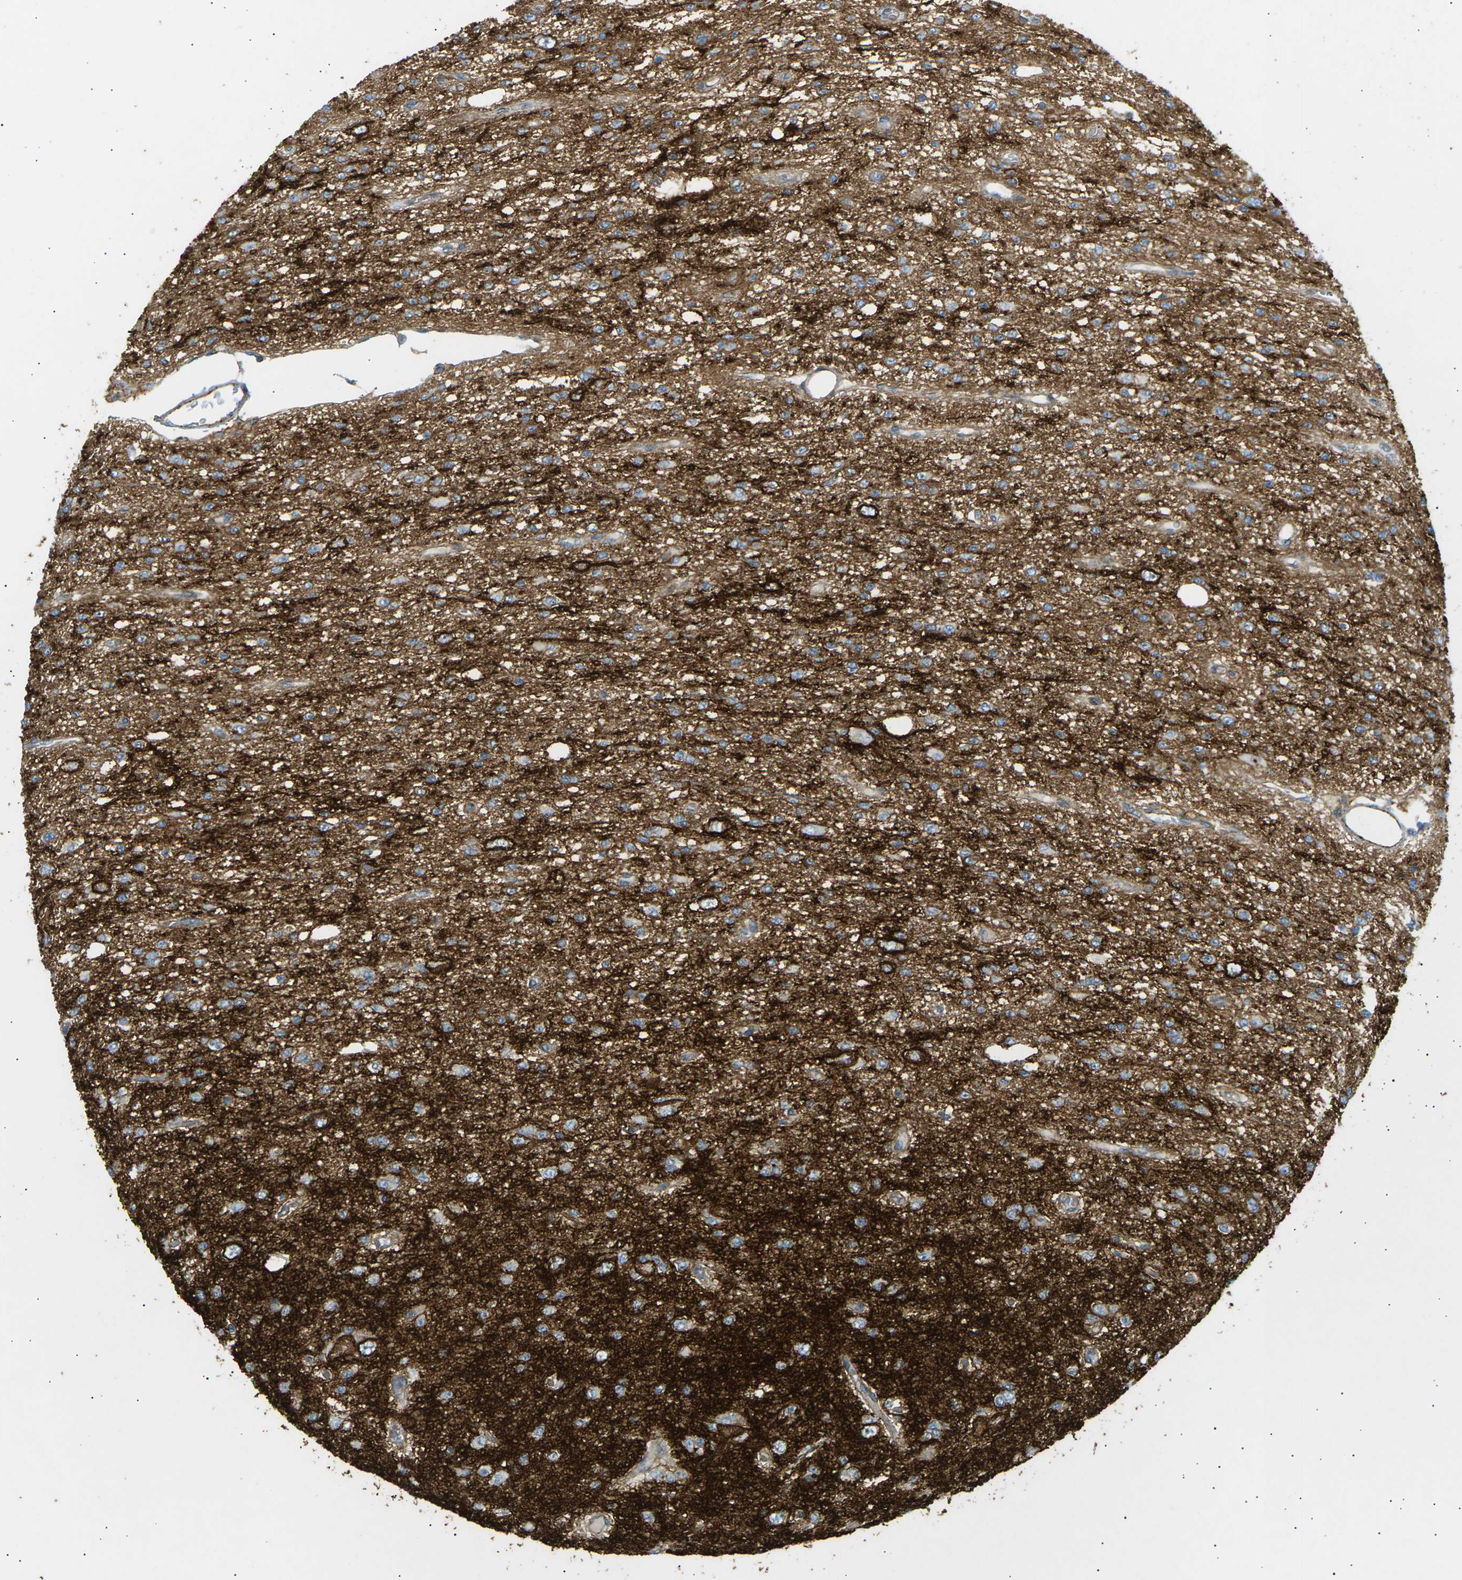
{"staining": {"intensity": "weak", "quantity": "25%-75%", "location": "cytoplasmic/membranous"}, "tissue": "glioma", "cell_type": "Tumor cells", "image_type": "cancer", "snomed": [{"axis": "morphology", "description": "Glioma, malignant, Low grade"}, {"axis": "topography", "description": "Brain"}], "caption": "Low-grade glioma (malignant) stained with a brown dye displays weak cytoplasmic/membranous positive expression in approximately 25%-75% of tumor cells.", "gene": "ATP2B4", "patient": {"sex": "male", "age": 38}}